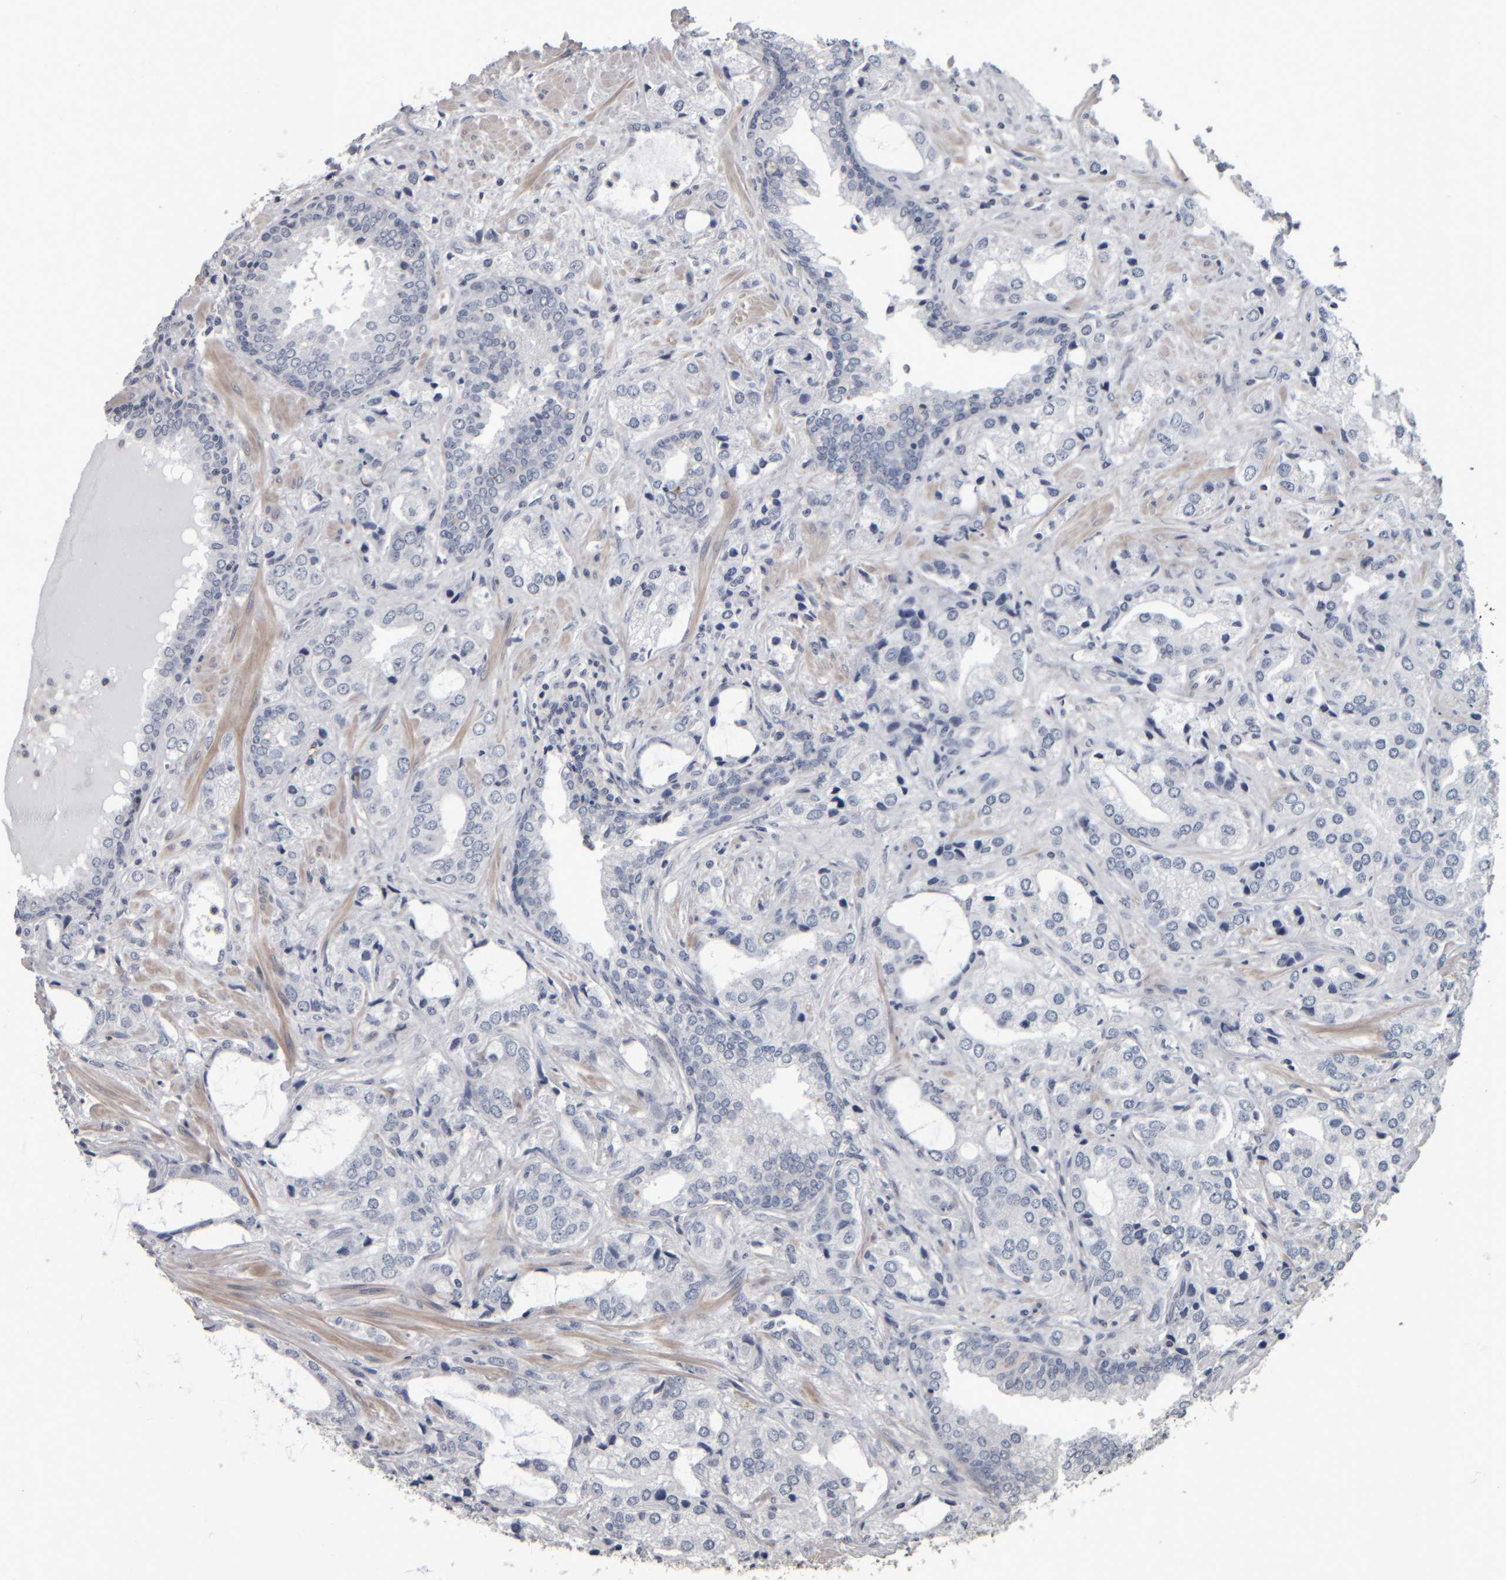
{"staining": {"intensity": "negative", "quantity": "none", "location": "none"}, "tissue": "prostate cancer", "cell_type": "Tumor cells", "image_type": "cancer", "snomed": [{"axis": "morphology", "description": "Adenocarcinoma, High grade"}, {"axis": "topography", "description": "Prostate"}], "caption": "Protein analysis of adenocarcinoma (high-grade) (prostate) demonstrates no significant staining in tumor cells. Nuclei are stained in blue.", "gene": "CAVIN4", "patient": {"sex": "male", "age": 66}}